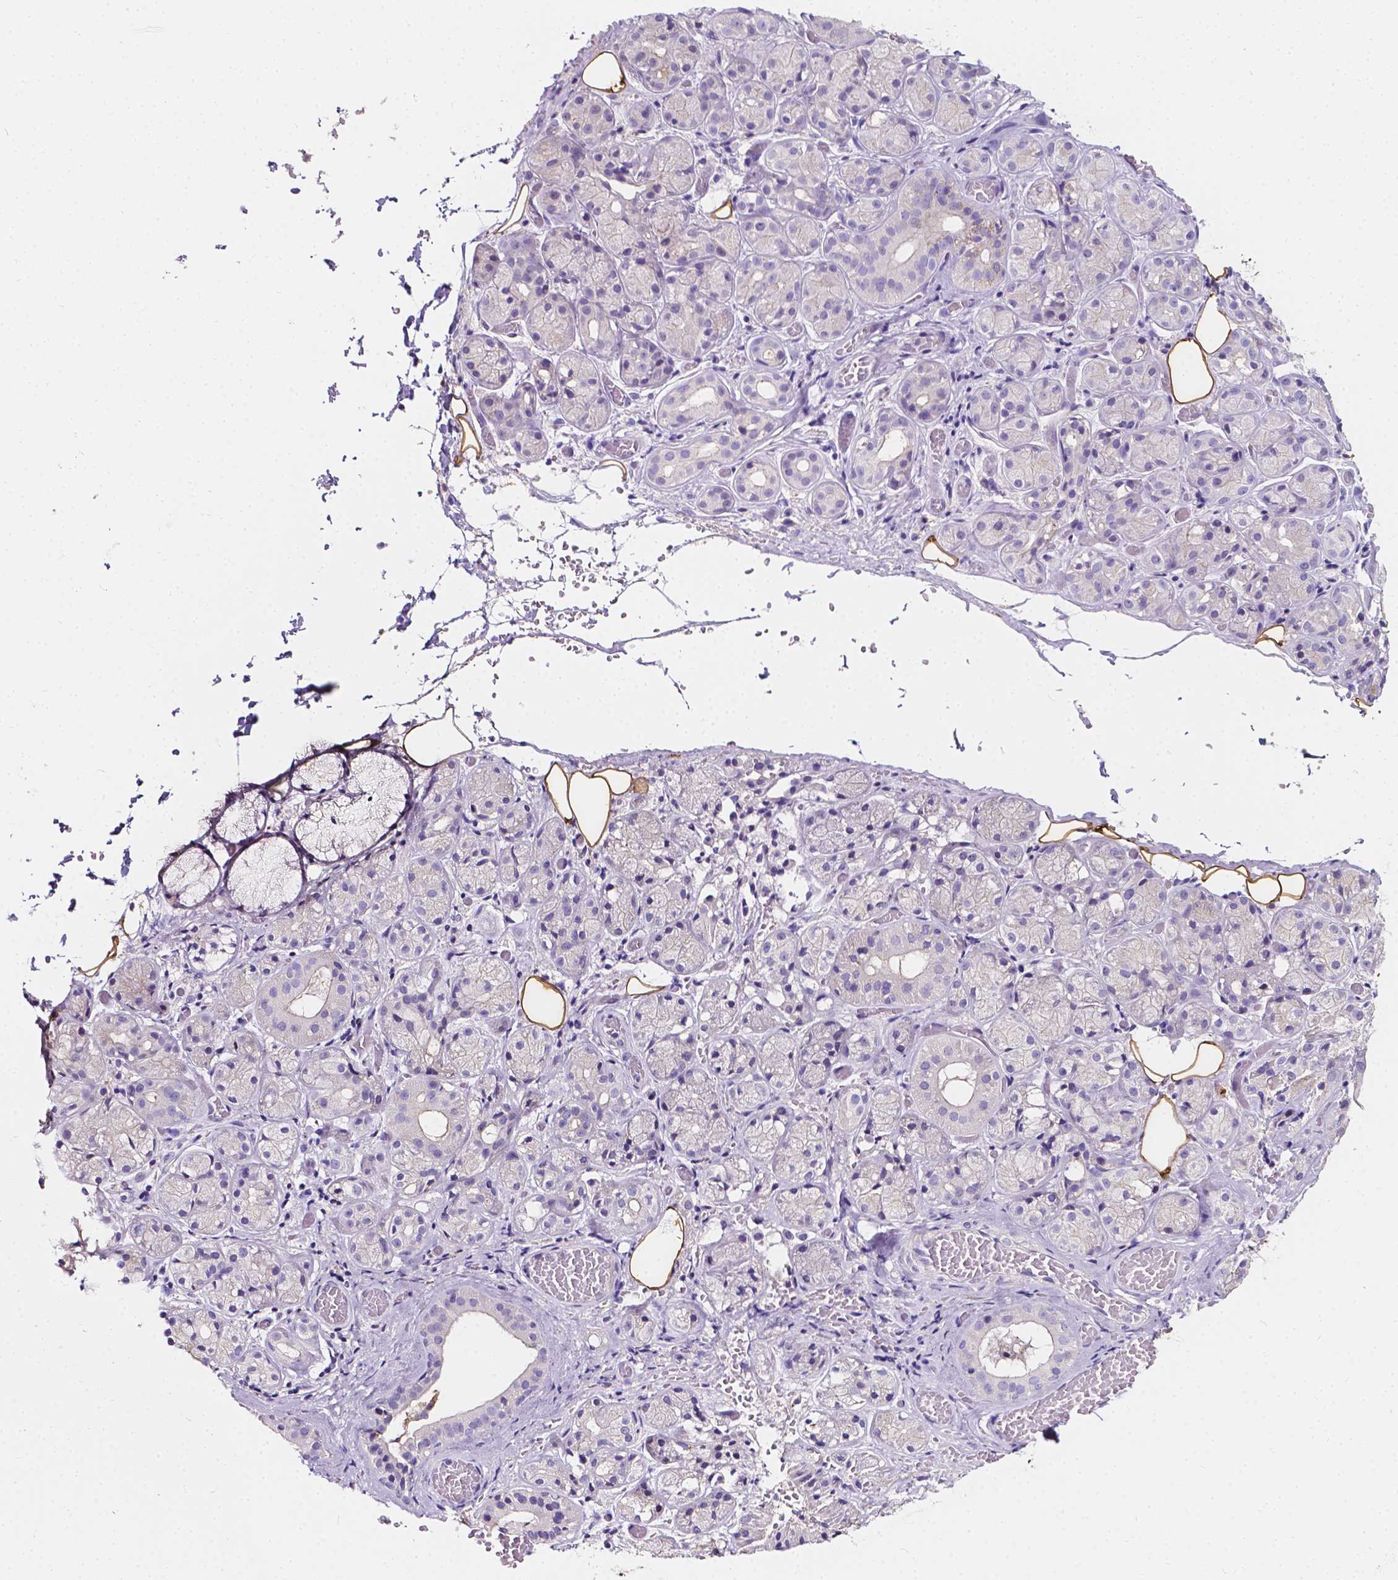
{"staining": {"intensity": "negative", "quantity": "none", "location": "none"}, "tissue": "salivary gland", "cell_type": "Glandular cells", "image_type": "normal", "snomed": [{"axis": "morphology", "description": "Normal tissue, NOS"}, {"axis": "topography", "description": "Salivary gland"}, {"axis": "topography", "description": "Peripheral nerve tissue"}], "caption": "Glandular cells are negative for protein expression in benign human salivary gland. Nuclei are stained in blue.", "gene": "CLSTN2", "patient": {"sex": "male", "age": 71}}